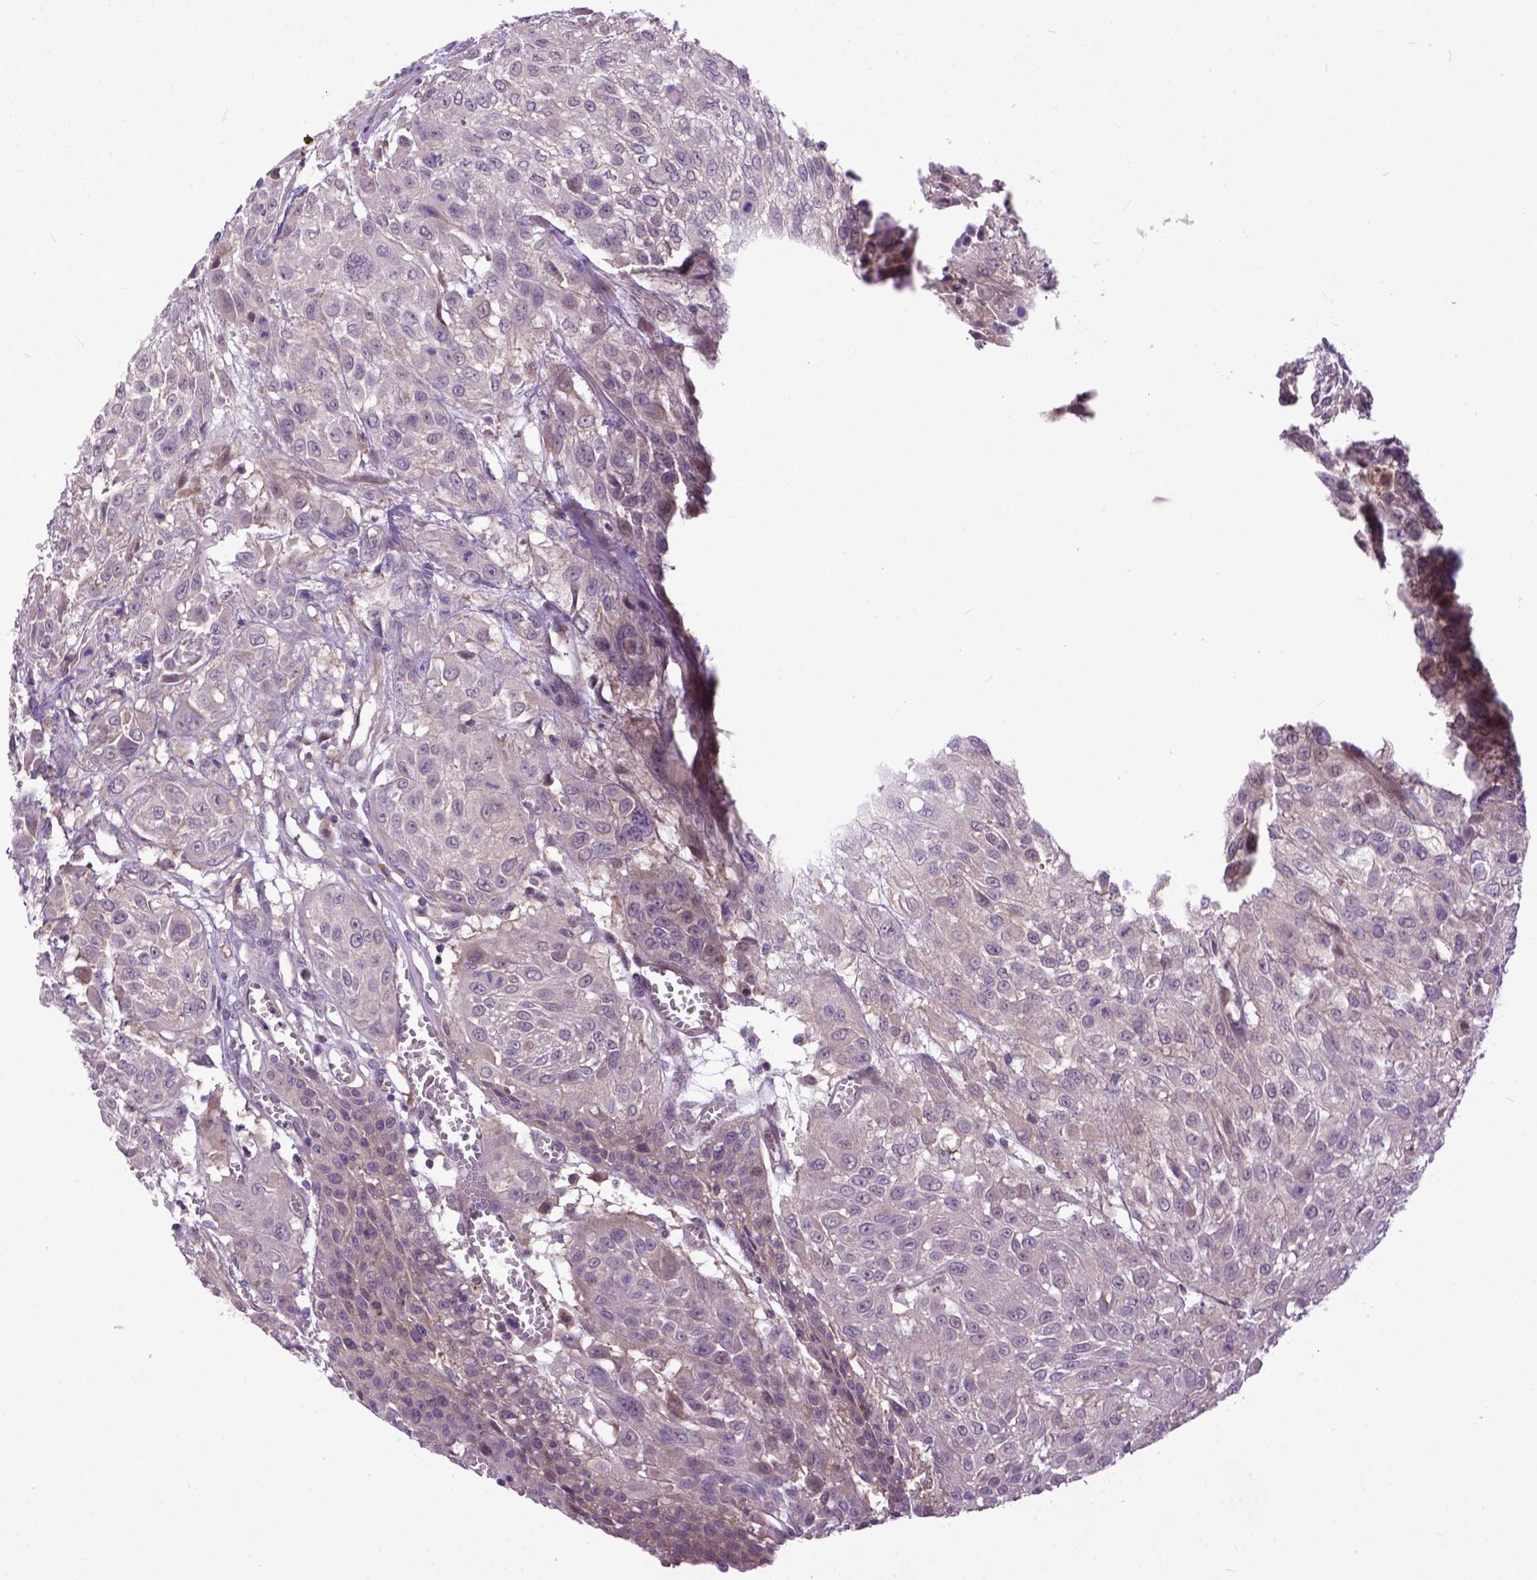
{"staining": {"intensity": "negative", "quantity": "none", "location": "none"}, "tissue": "urothelial cancer", "cell_type": "Tumor cells", "image_type": "cancer", "snomed": [{"axis": "morphology", "description": "Urothelial carcinoma, High grade"}, {"axis": "topography", "description": "Urinary bladder"}], "caption": "High magnification brightfield microscopy of urothelial cancer stained with DAB (brown) and counterstained with hematoxylin (blue): tumor cells show no significant positivity. The staining was performed using DAB (3,3'-diaminobenzidine) to visualize the protein expression in brown, while the nuclei were stained in blue with hematoxylin (Magnification: 20x).", "gene": "CPNE1", "patient": {"sex": "male", "age": 57}}